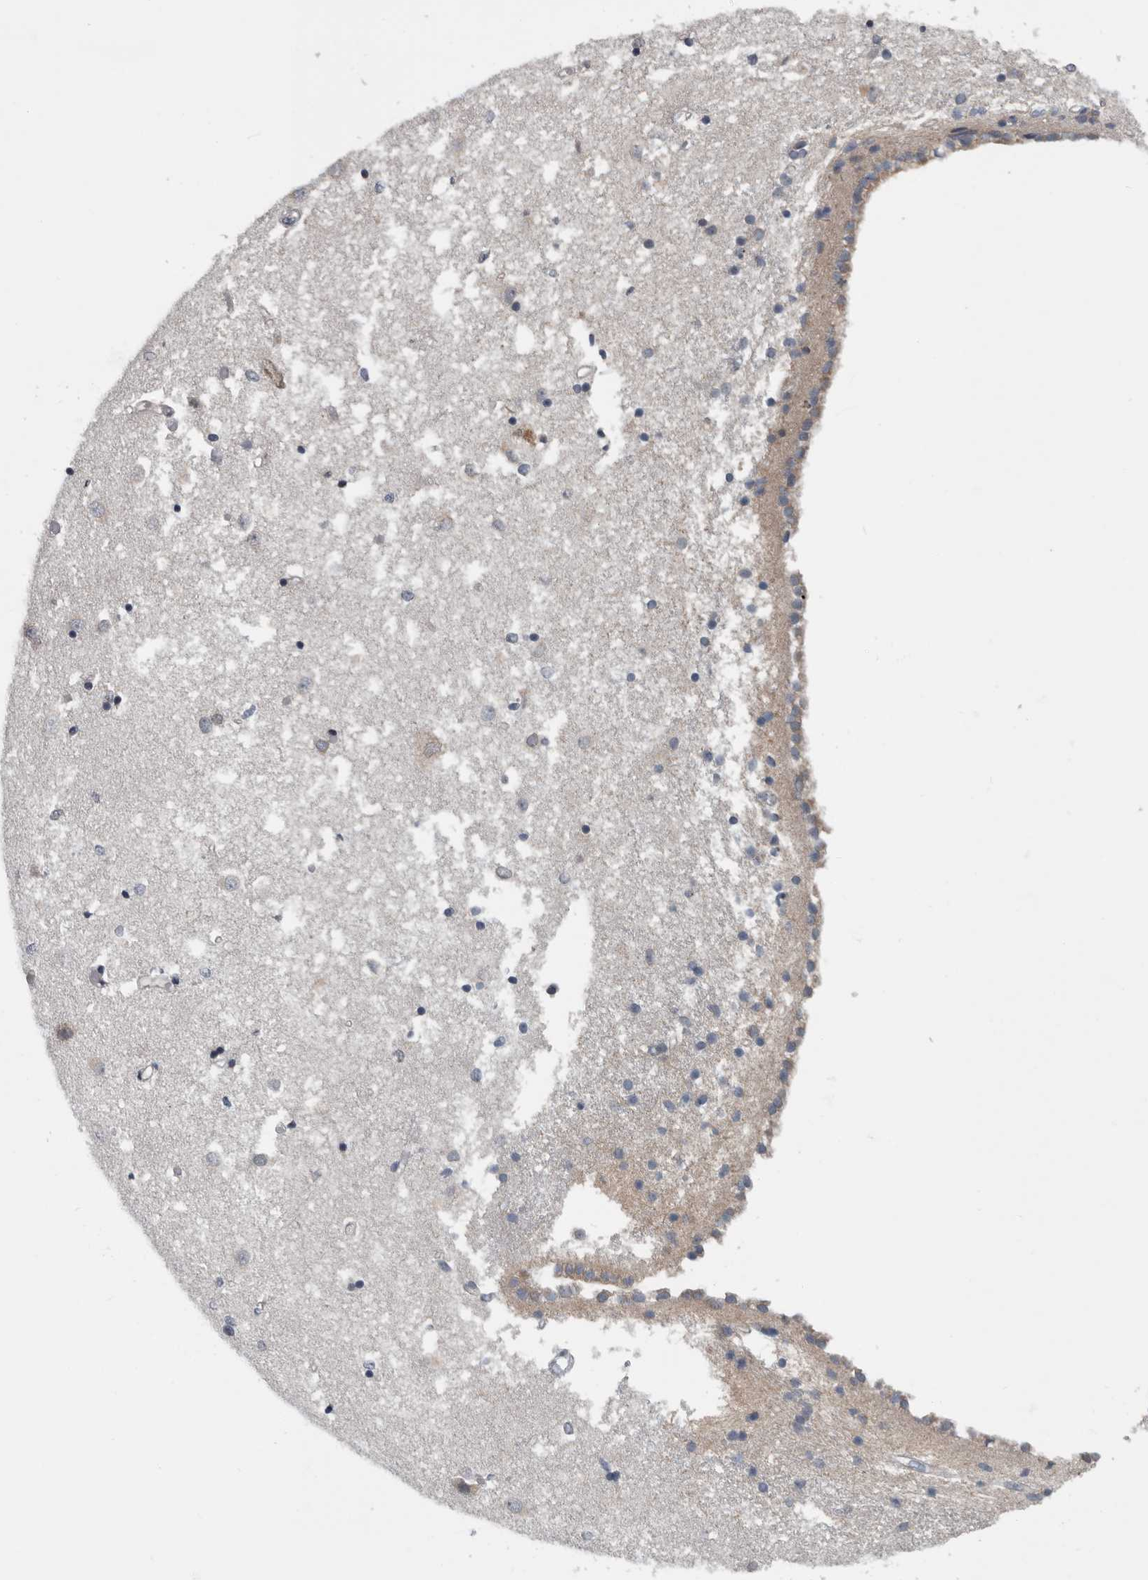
{"staining": {"intensity": "moderate", "quantity": "<25%", "location": "cytoplasmic/membranous"}, "tissue": "caudate", "cell_type": "Glial cells", "image_type": "normal", "snomed": [{"axis": "morphology", "description": "Normal tissue, NOS"}, {"axis": "topography", "description": "Lateral ventricle wall"}], "caption": "High-power microscopy captured an immunohistochemistry (IHC) image of unremarkable caudate, revealing moderate cytoplasmic/membranous expression in approximately <25% of glial cells.", "gene": "TMEM199", "patient": {"sex": "male", "age": 45}}